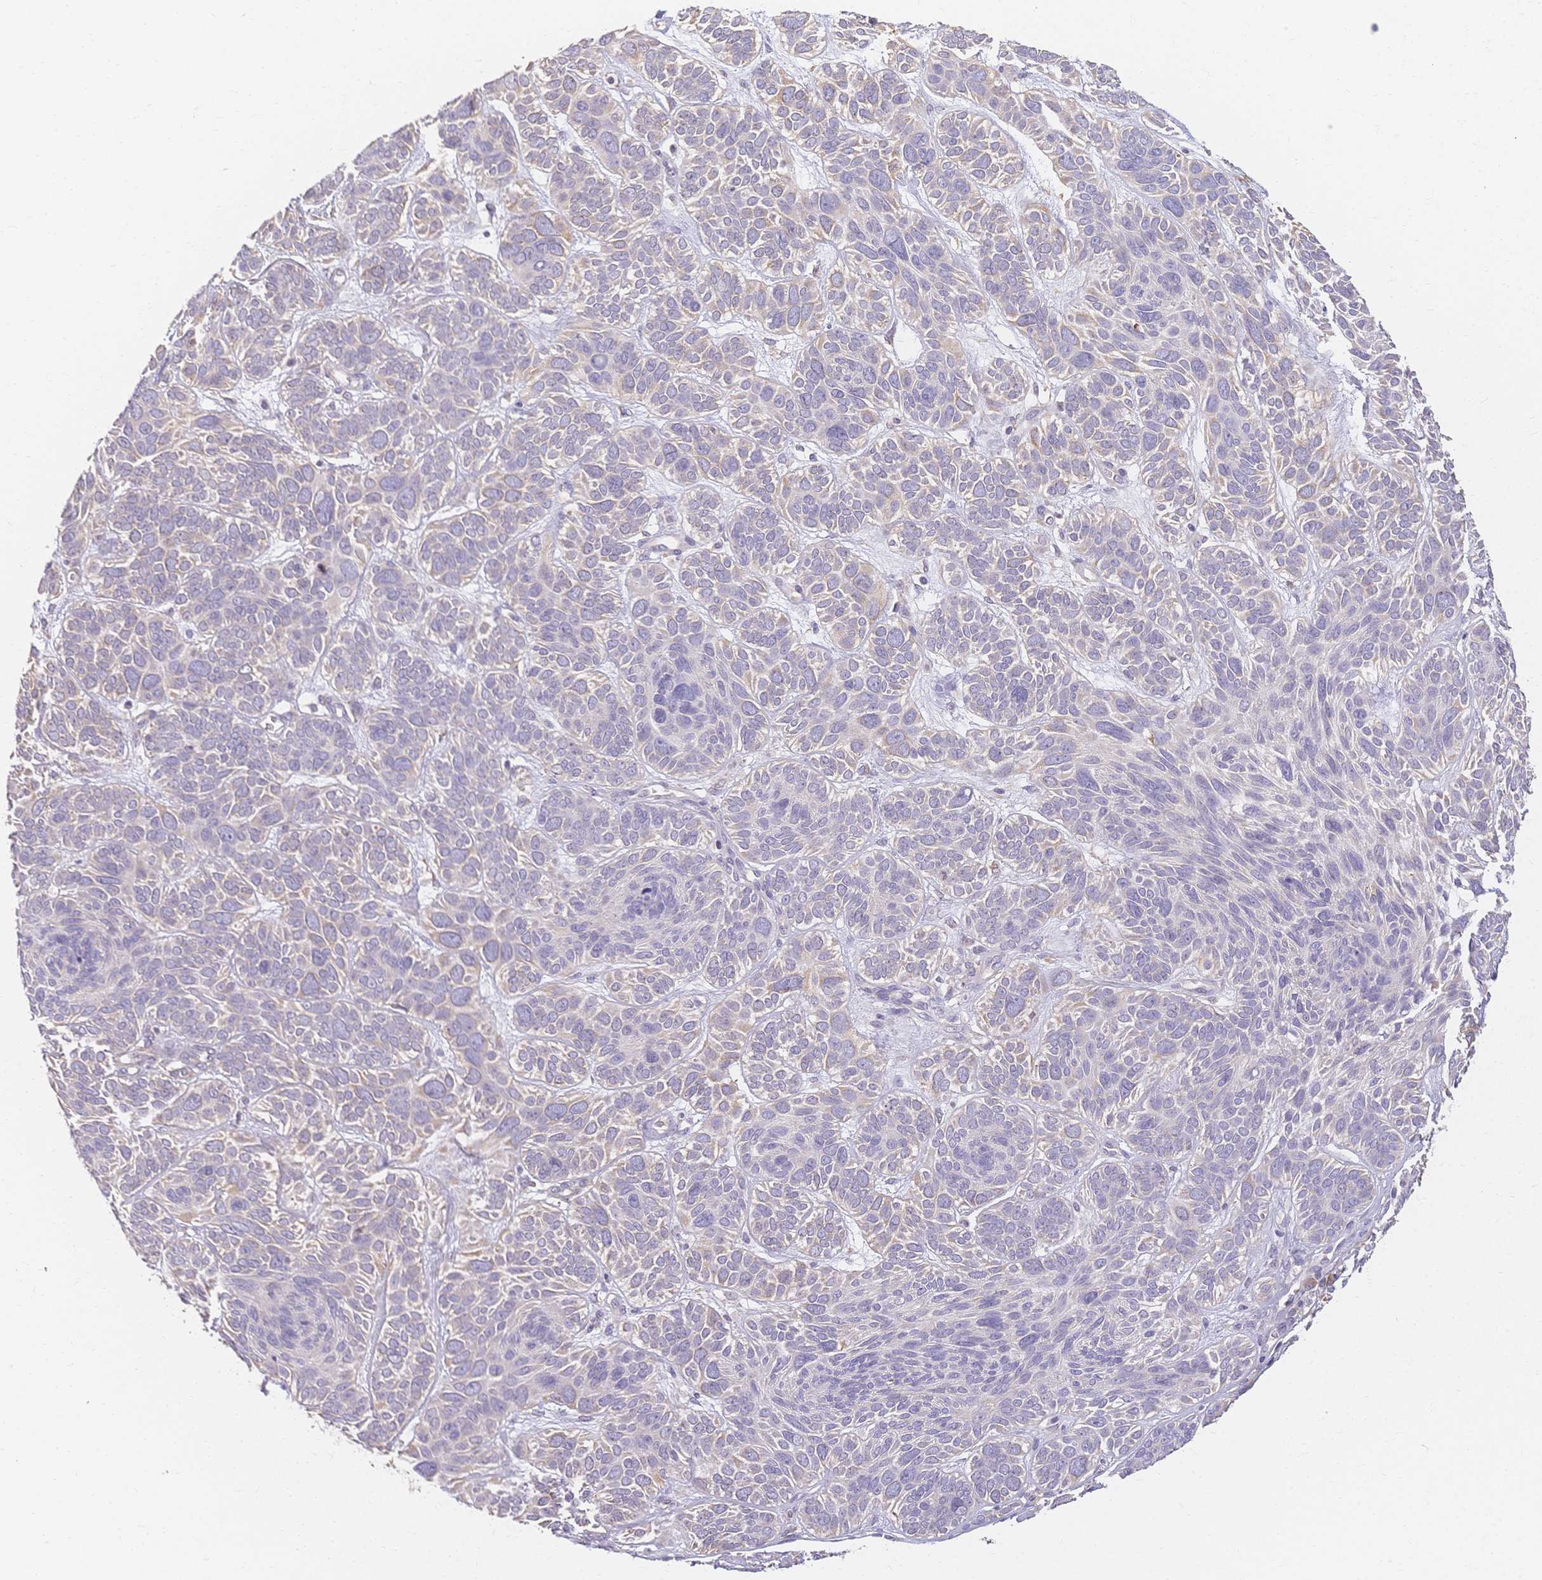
{"staining": {"intensity": "negative", "quantity": "none", "location": "none"}, "tissue": "skin cancer", "cell_type": "Tumor cells", "image_type": "cancer", "snomed": [{"axis": "morphology", "description": "Basal cell carcinoma"}, {"axis": "topography", "description": "Skin"}, {"axis": "topography", "description": "Skin of face"}], "caption": "Immunohistochemistry (IHC) of skin cancer exhibits no positivity in tumor cells. Nuclei are stained in blue.", "gene": "HS3ST5", "patient": {"sex": "male", "age": 73}}